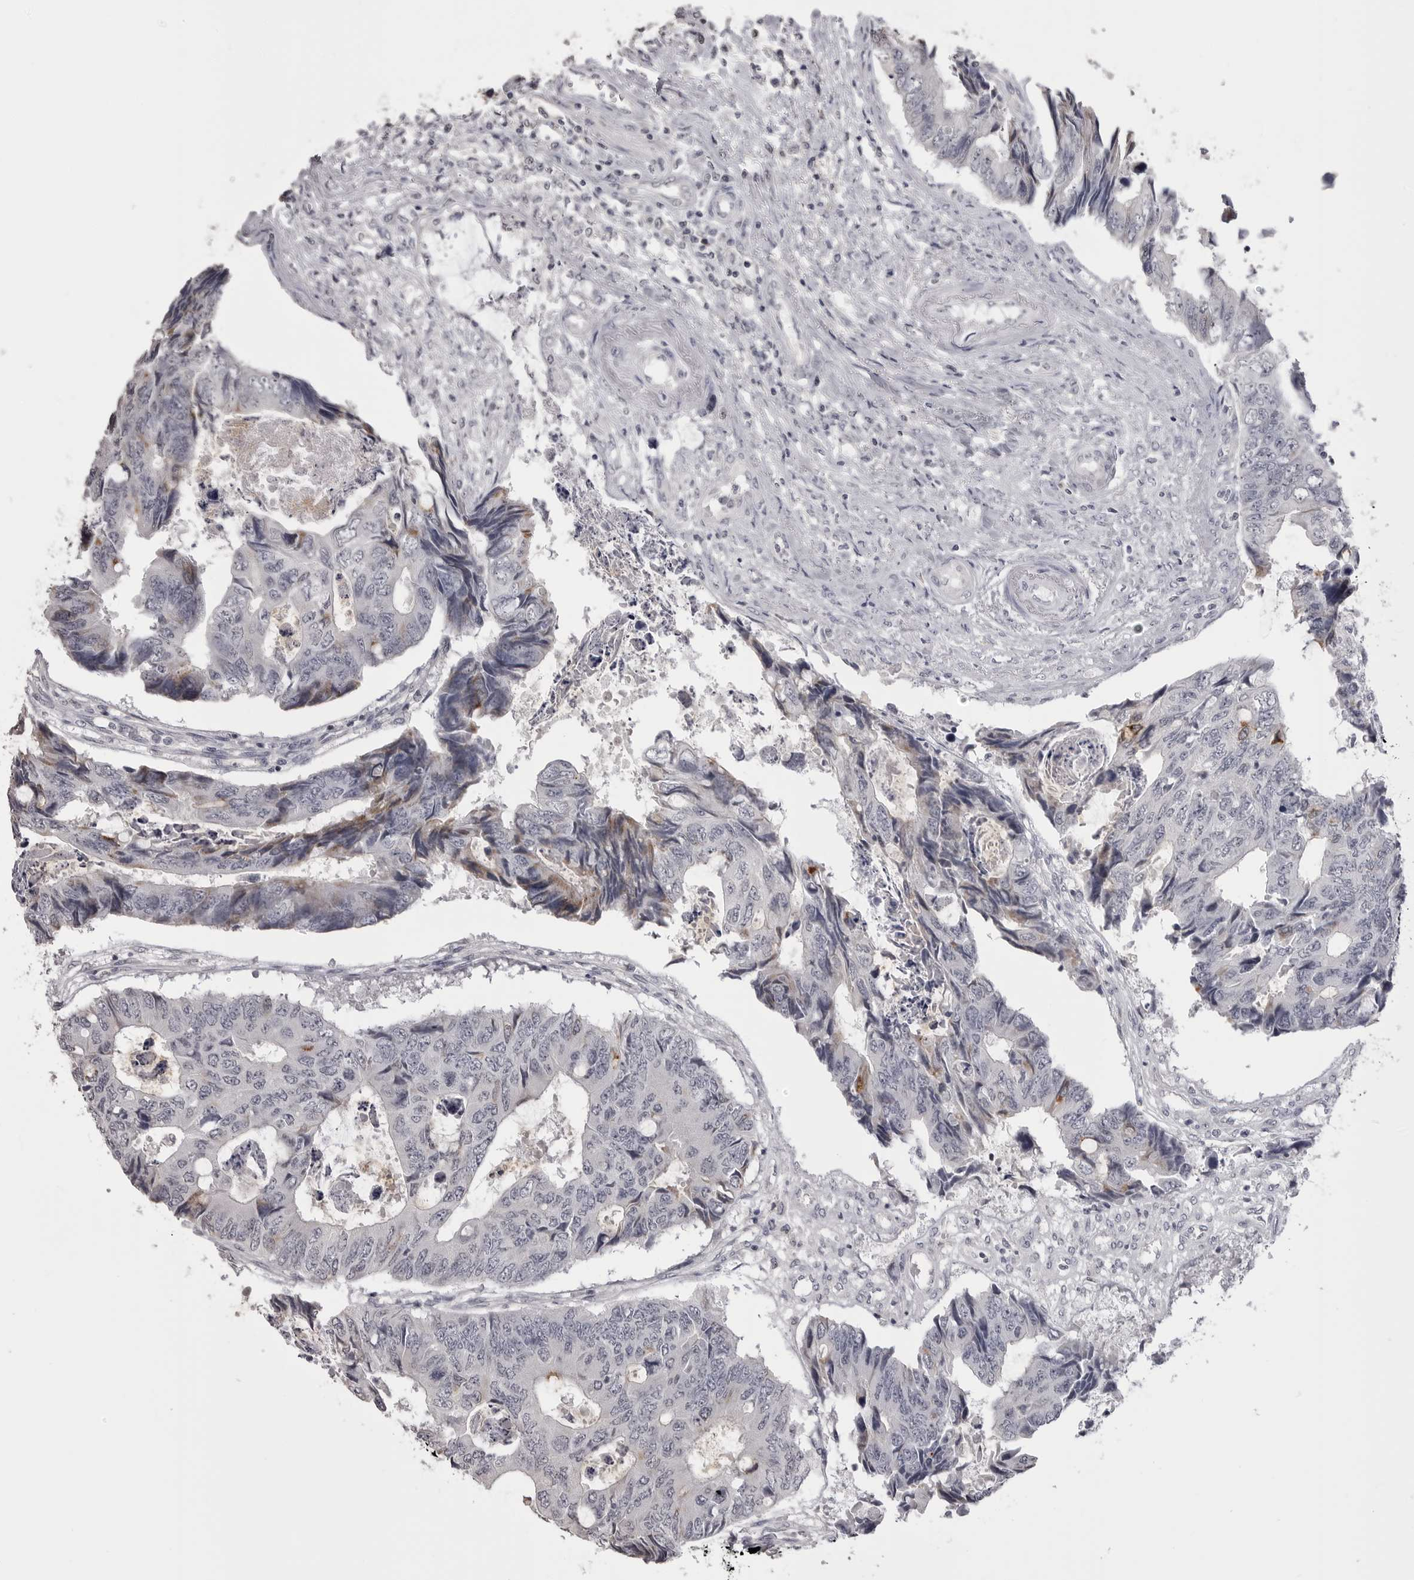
{"staining": {"intensity": "moderate", "quantity": "<25%", "location": "cytoplasmic/membranous"}, "tissue": "colorectal cancer", "cell_type": "Tumor cells", "image_type": "cancer", "snomed": [{"axis": "morphology", "description": "Adenocarcinoma, NOS"}, {"axis": "topography", "description": "Rectum"}], "caption": "Colorectal adenocarcinoma stained for a protein (brown) shows moderate cytoplasmic/membranous positive staining in approximately <25% of tumor cells.", "gene": "GPN2", "patient": {"sex": "male", "age": 84}}